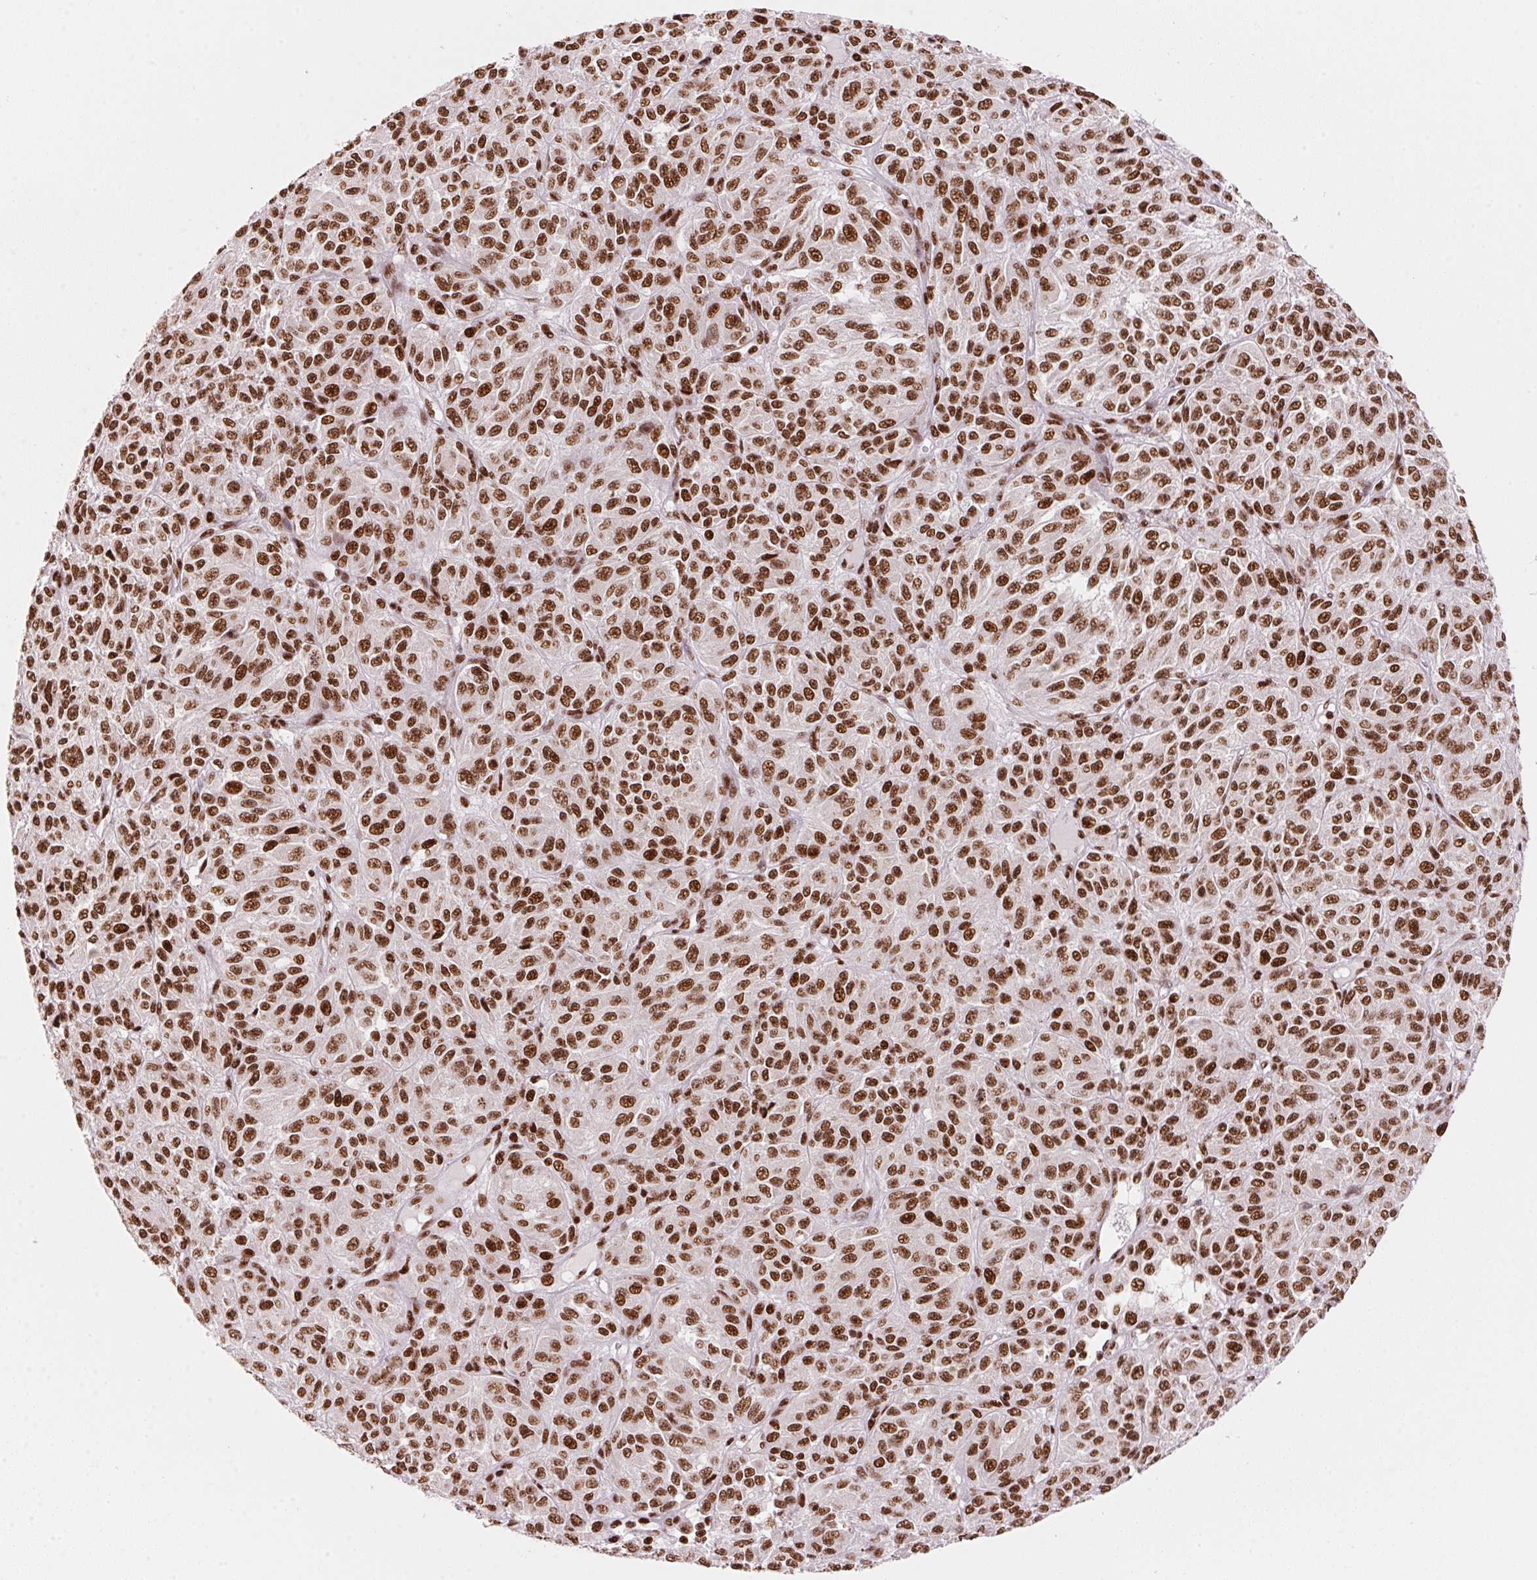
{"staining": {"intensity": "strong", "quantity": ">75%", "location": "nuclear"}, "tissue": "melanoma", "cell_type": "Tumor cells", "image_type": "cancer", "snomed": [{"axis": "morphology", "description": "Malignant melanoma, Metastatic site"}, {"axis": "topography", "description": "Brain"}], "caption": "There is high levels of strong nuclear expression in tumor cells of melanoma, as demonstrated by immunohistochemical staining (brown color).", "gene": "NXF1", "patient": {"sex": "female", "age": 56}}